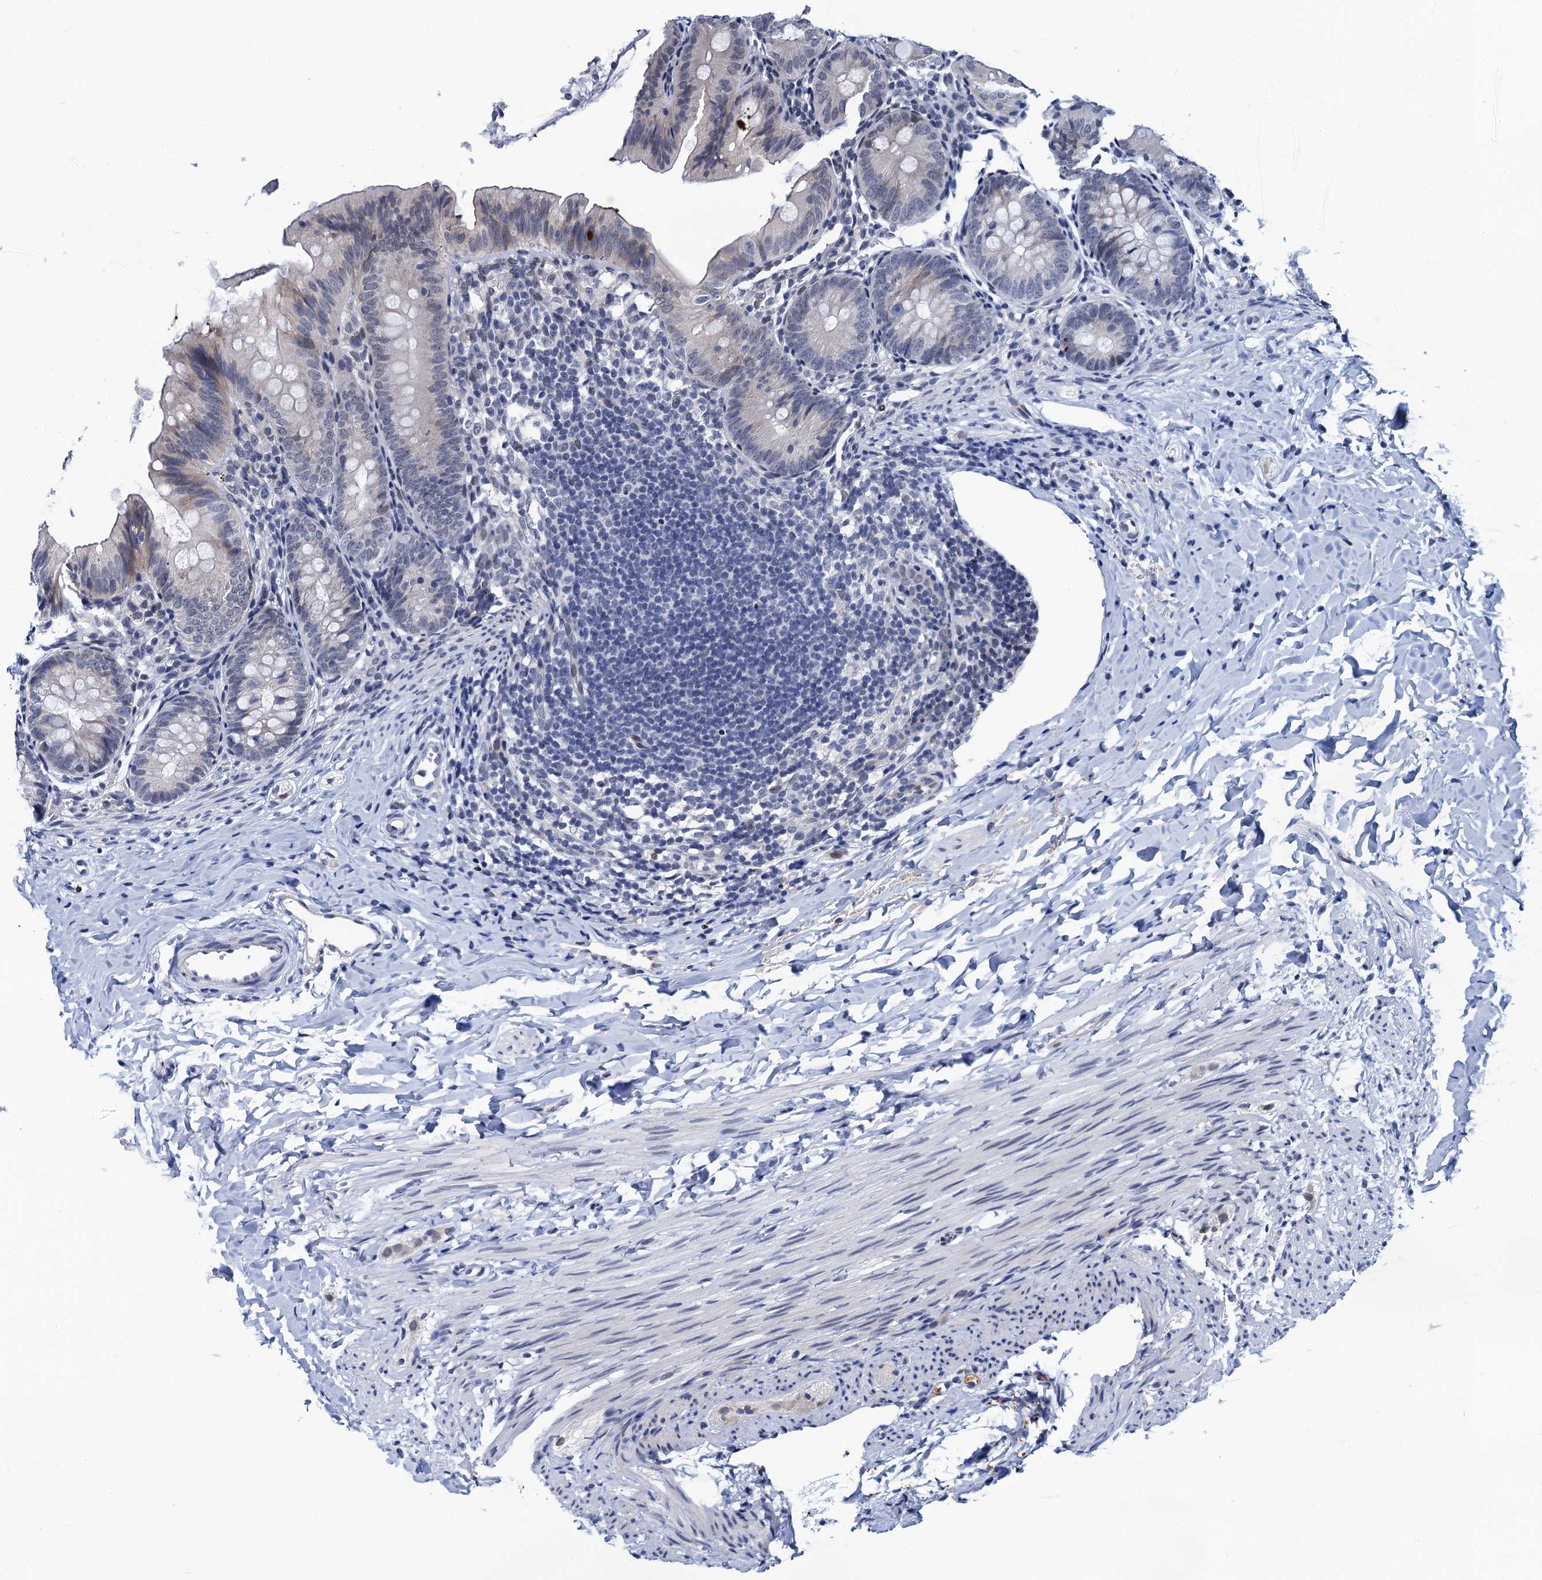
{"staining": {"intensity": "weak", "quantity": "<25%", "location": "cytoplasmic/membranous,nuclear"}, "tissue": "appendix", "cell_type": "Glandular cells", "image_type": "normal", "snomed": [{"axis": "morphology", "description": "Normal tissue, NOS"}, {"axis": "topography", "description": "Appendix"}], "caption": "Appendix stained for a protein using immunohistochemistry demonstrates no positivity glandular cells.", "gene": "C16orf87", "patient": {"sex": "male", "age": 1}}